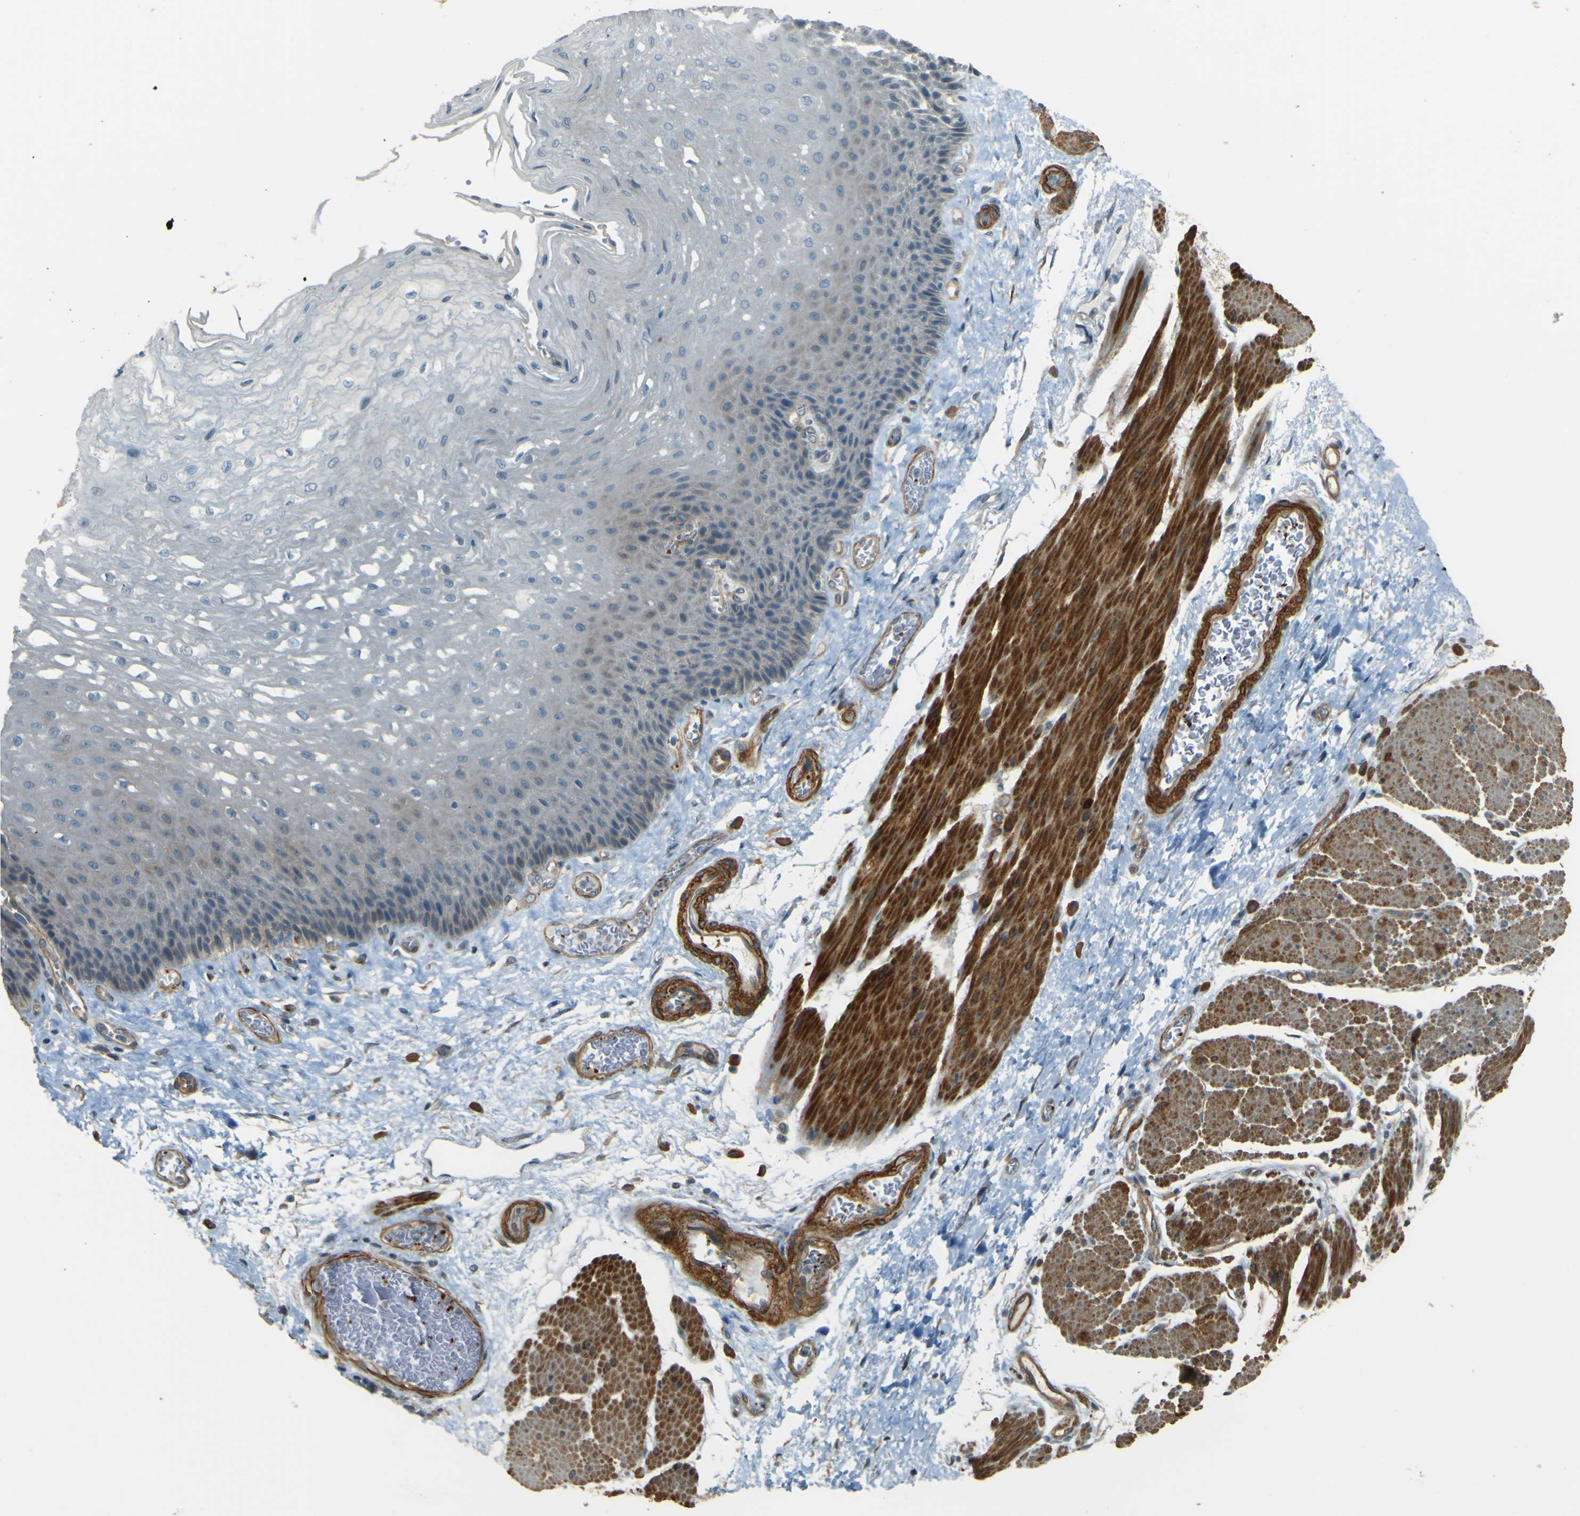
{"staining": {"intensity": "weak", "quantity": "<25%", "location": "cytoplasmic/membranous"}, "tissue": "esophagus", "cell_type": "Squamous epithelial cells", "image_type": "normal", "snomed": [{"axis": "morphology", "description": "Normal tissue, NOS"}, {"axis": "topography", "description": "Esophagus"}], "caption": "This image is of normal esophagus stained with immunohistochemistry (IHC) to label a protein in brown with the nuclei are counter-stained blue. There is no positivity in squamous epithelial cells.", "gene": "NEXN", "patient": {"sex": "female", "age": 72}}